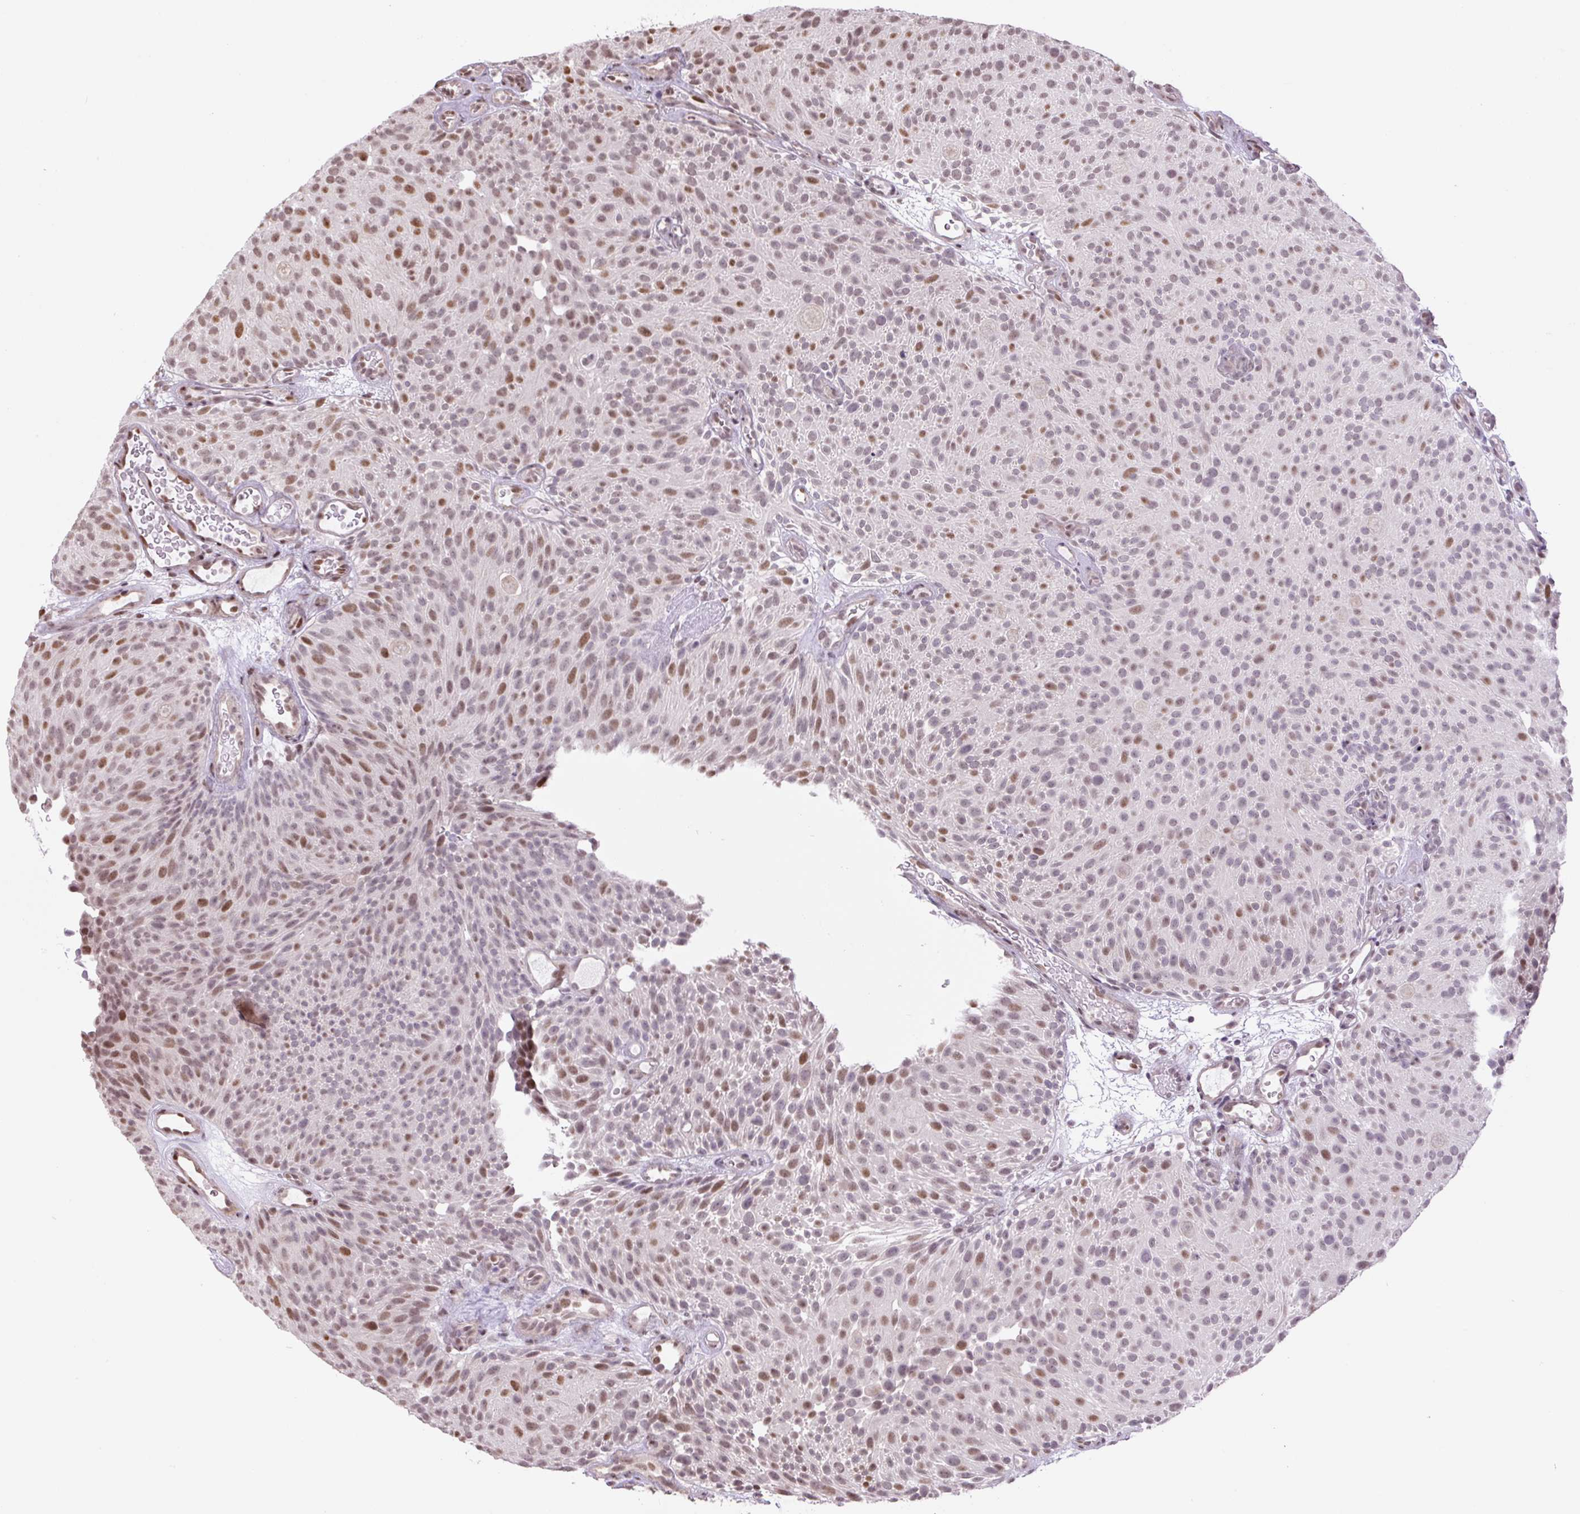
{"staining": {"intensity": "moderate", "quantity": "25%-75%", "location": "nuclear"}, "tissue": "urothelial cancer", "cell_type": "Tumor cells", "image_type": "cancer", "snomed": [{"axis": "morphology", "description": "Urothelial carcinoma, Low grade"}, {"axis": "topography", "description": "Urinary bladder"}], "caption": "Approximately 25%-75% of tumor cells in urothelial cancer display moderate nuclear protein expression as visualized by brown immunohistochemical staining.", "gene": "TCFL5", "patient": {"sex": "male", "age": 78}}